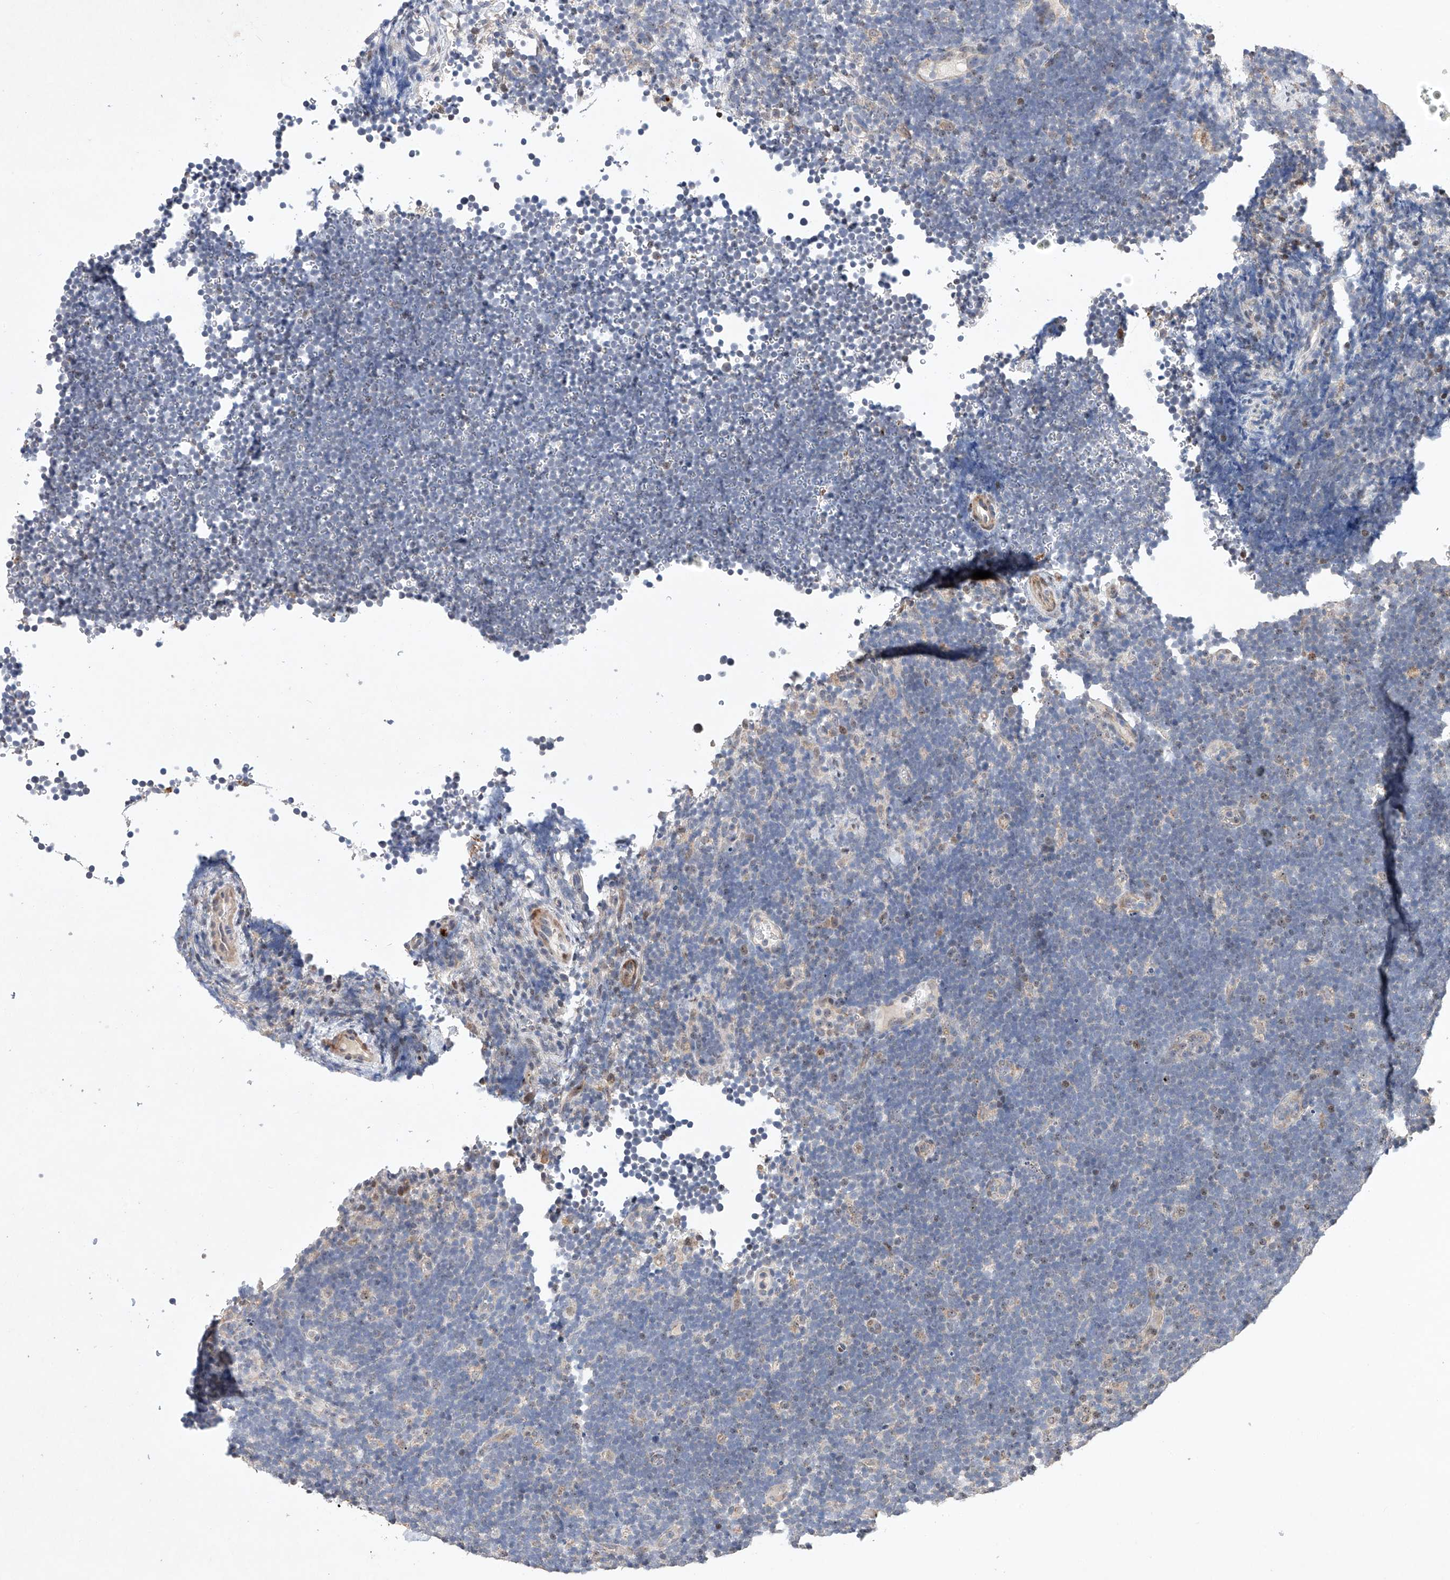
{"staining": {"intensity": "negative", "quantity": "none", "location": "none"}, "tissue": "lymphoma", "cell_type": "Tumor cells", "image_type": "cancer", "snomed": [{"axis": "morphology", "description": "Malignant lymphoma, non-Hodgkin's type, High grade"}, {"axis": "topography", "description": "Lymph node"}], "caption": "A photomicrograph of lymphoma stained for a protein exhibits no brown staining in tumor cells.", "gene": "AFG1L", "patient": {"sex": "male", "age": 13}}